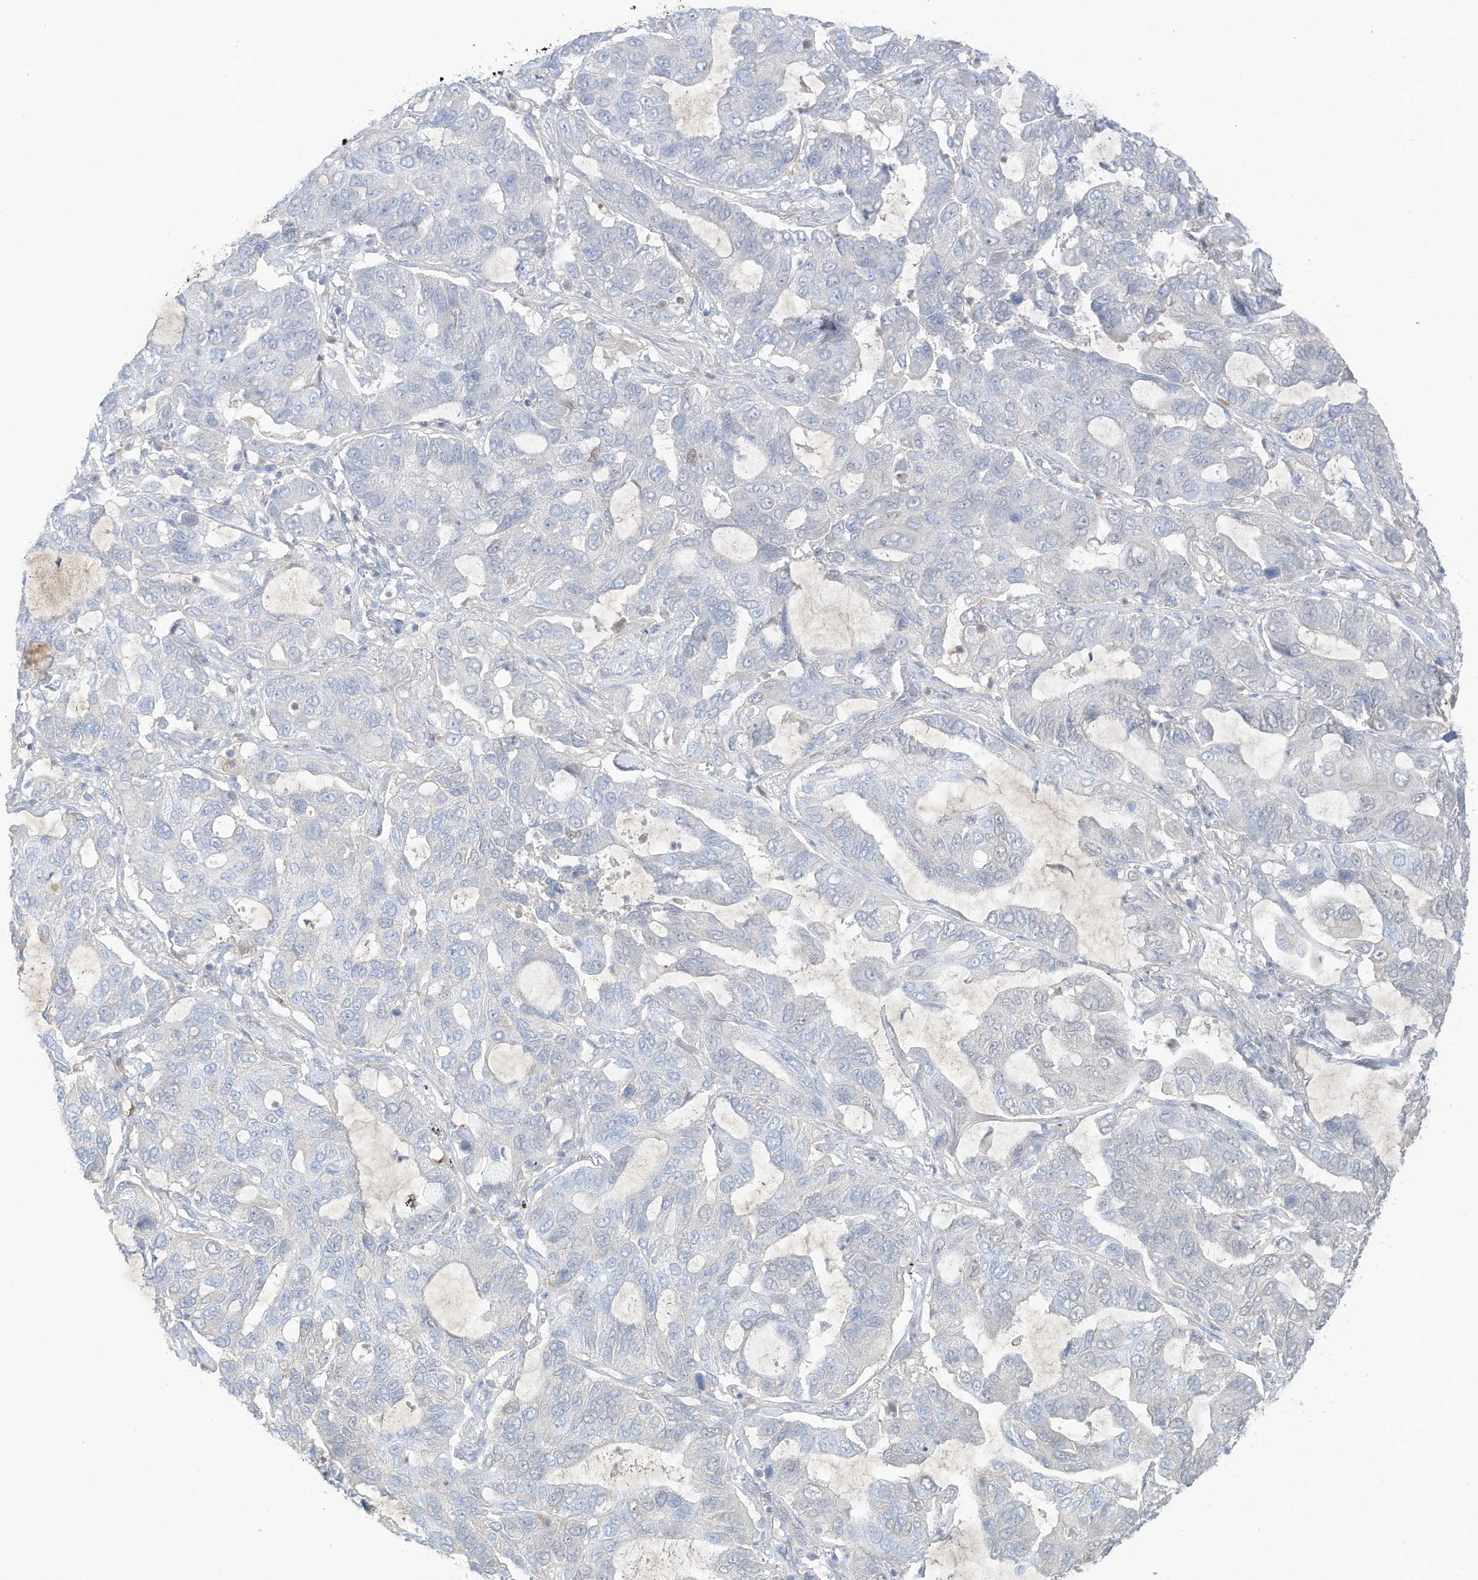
{"staining": {"intensity": "negative", "quantity": "none", "location": "none"}, "tissue": "lung cancer", "cell_type": "Tumor cells", "image_type": "cancer", "snomed": [{"axis": "morphology", "description": "Adenocarcinoma, NOS"}, {"axis": "topography", "description": "Lung"}], "caption": "DAB (3,3'-diaminobenzidine) immunohistochemical staining of lung cancer exhibits no significant staining in tumor cells.", "gene": "HSD17B13", "patient": {"sex": "male", "age": 64}}